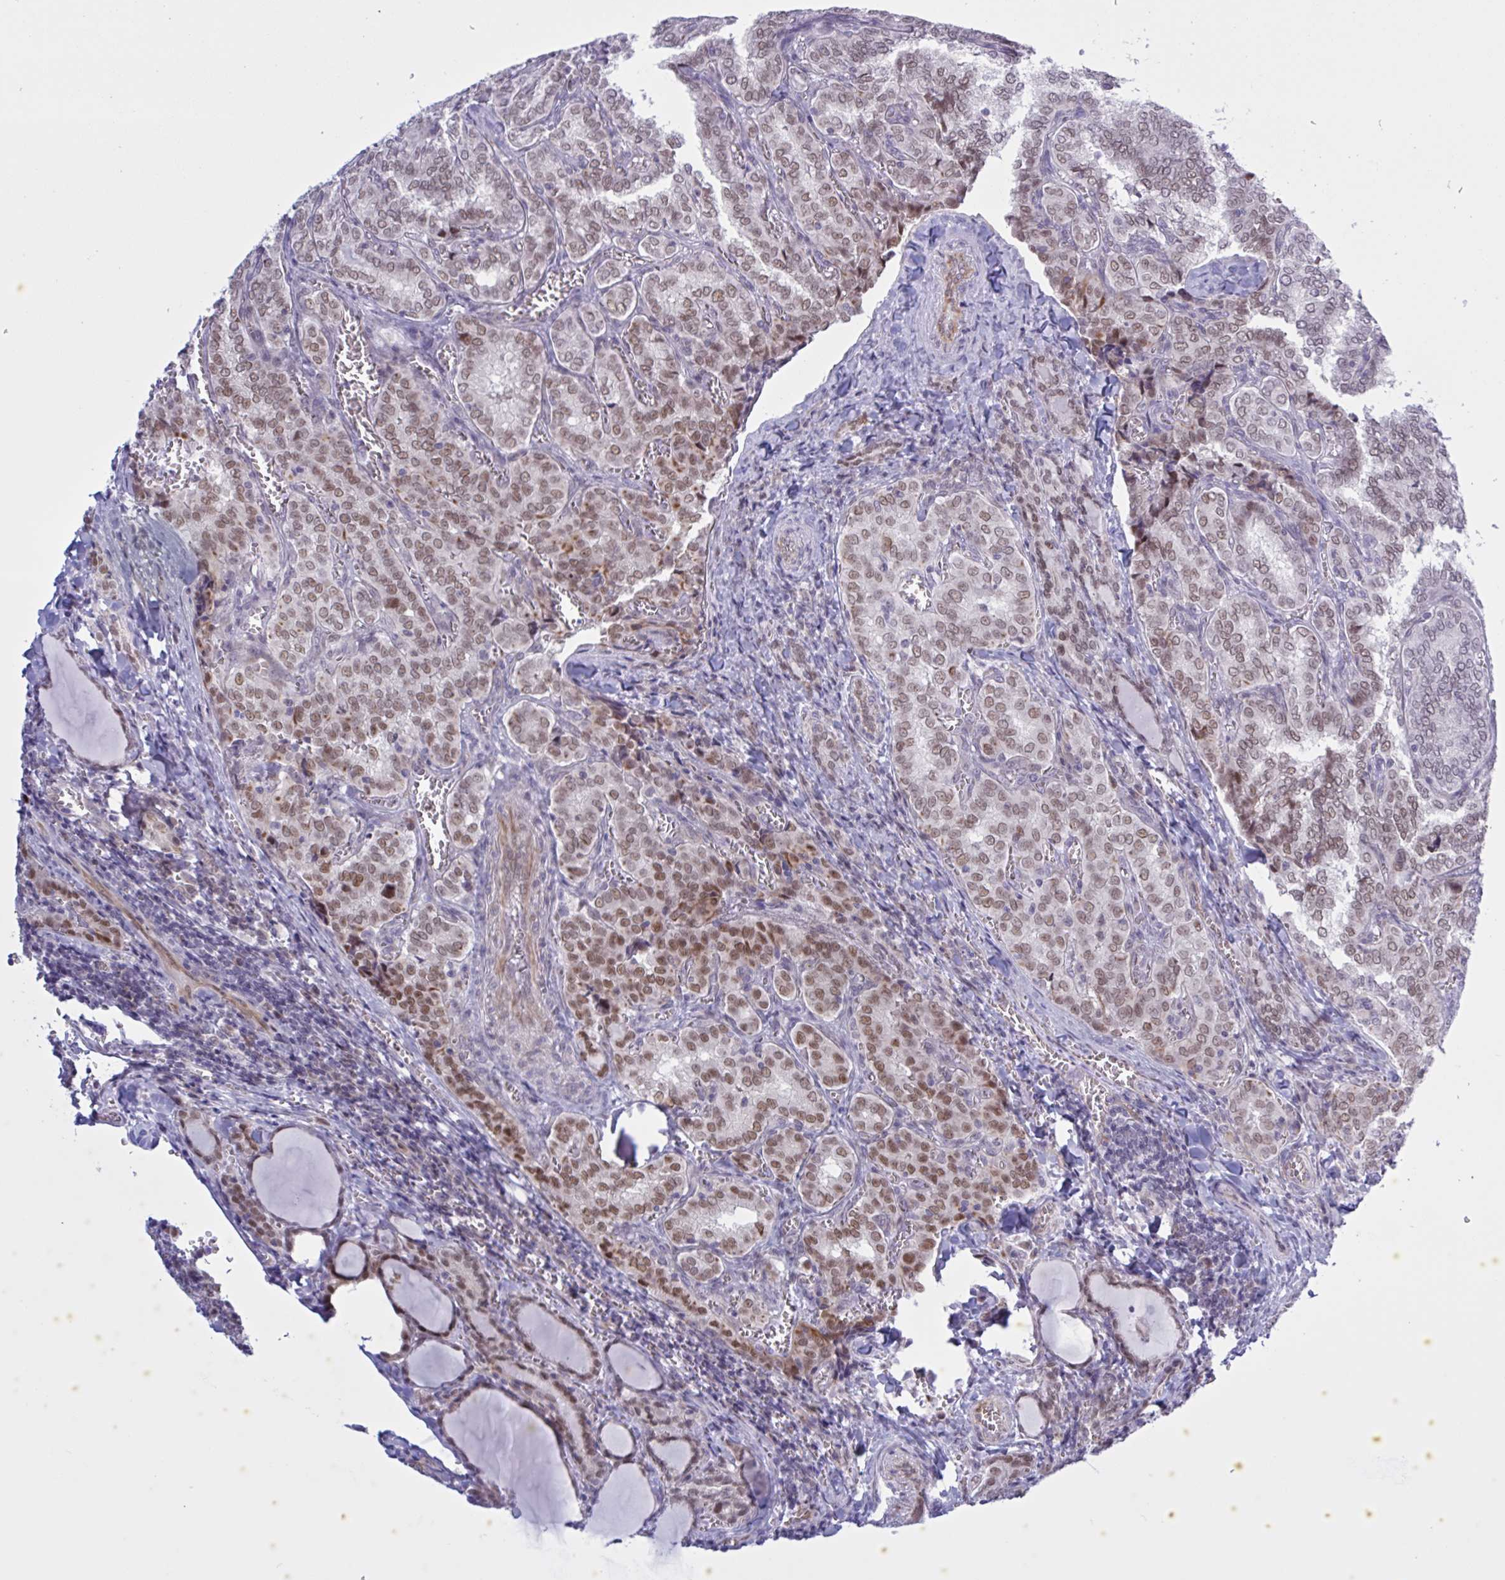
{"staining": {"intensity": "moderate", "quantity": ">75%", "location": "nuclear"}, "tissue": "thyroid cancer", "cell_type": "Tumor cells", "image_type": "cancer", "snomed": [{"axis": "morphology", "description": "Papillary adenocarcinoma, NOS"}, {"axis": "topography", "description": "Thyroid gland"}], "caption": "Brown immunohistochemical staining in thyroid cancer demonstrates moderate nuclear expression in about >75% of tumor cells.", "gene": "PRMT6", "patient": {"sex": "female", "age": 30}}